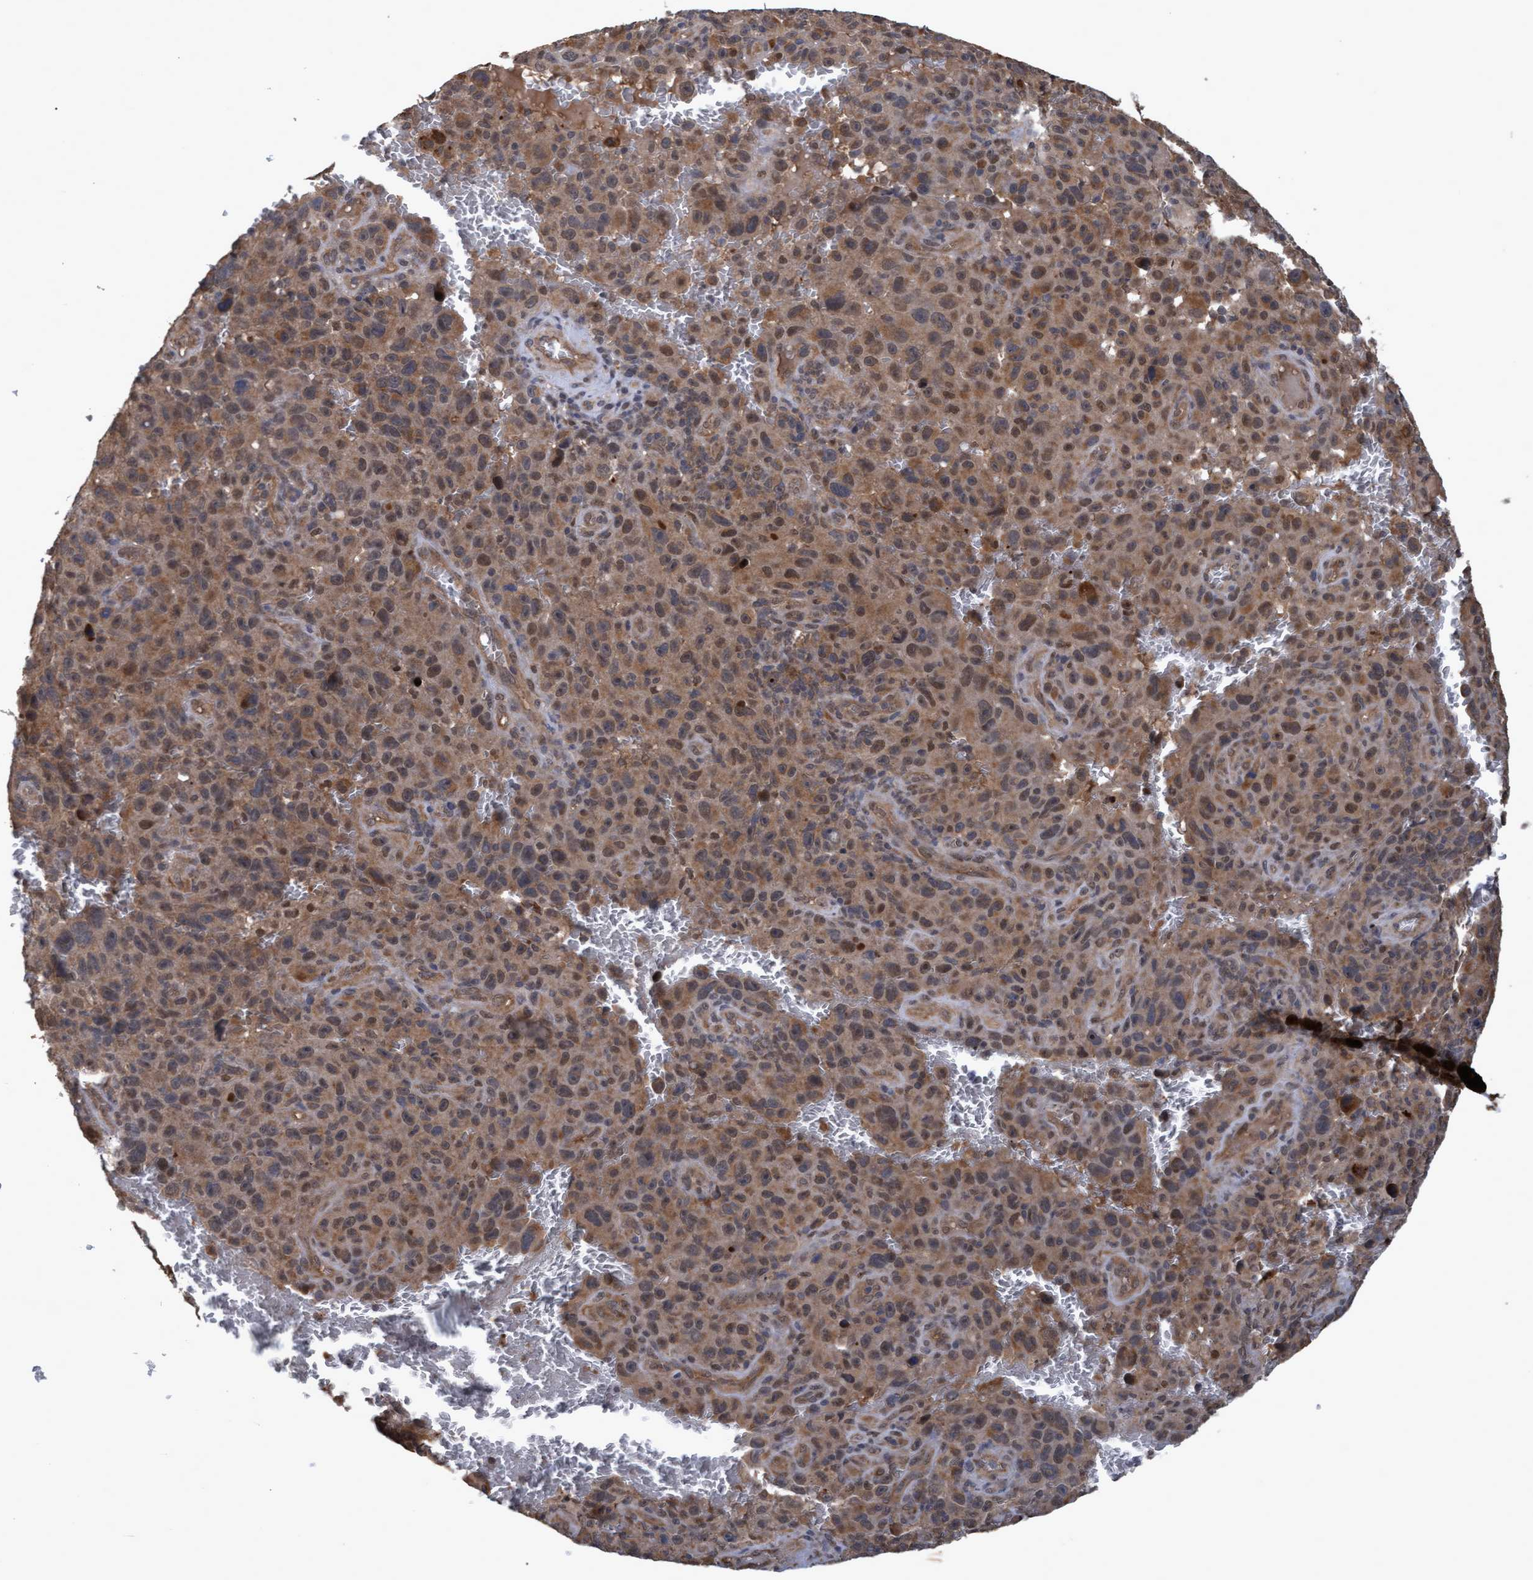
{"staining": {"intensity": "moderate", "quantity": ">75%", "location": "cytoplasmic/membranous,nuclear"}, "tissue": "melanoma", "cell_type": "Tumor cells", "image_type": "cancer", "snomed": [{"axis": "morphology", "description": "Malignant melanoma, NOS"}, {"axis": "topography", "description": "Skin"}], "caption": "Protein staining of malignant melanoma tissue shows moderate cytoplasmic/membranous and nuclear expression in approximately >75% of tumor cells. The staining is performed using DAB (3,3'-diaminobenzidine) brown chromogen to label protein expression. The nuclei are counter-stained blue using hematoxylin.", "gene": "PSMB6", "patient": {"sex": "female", "age": 82}}